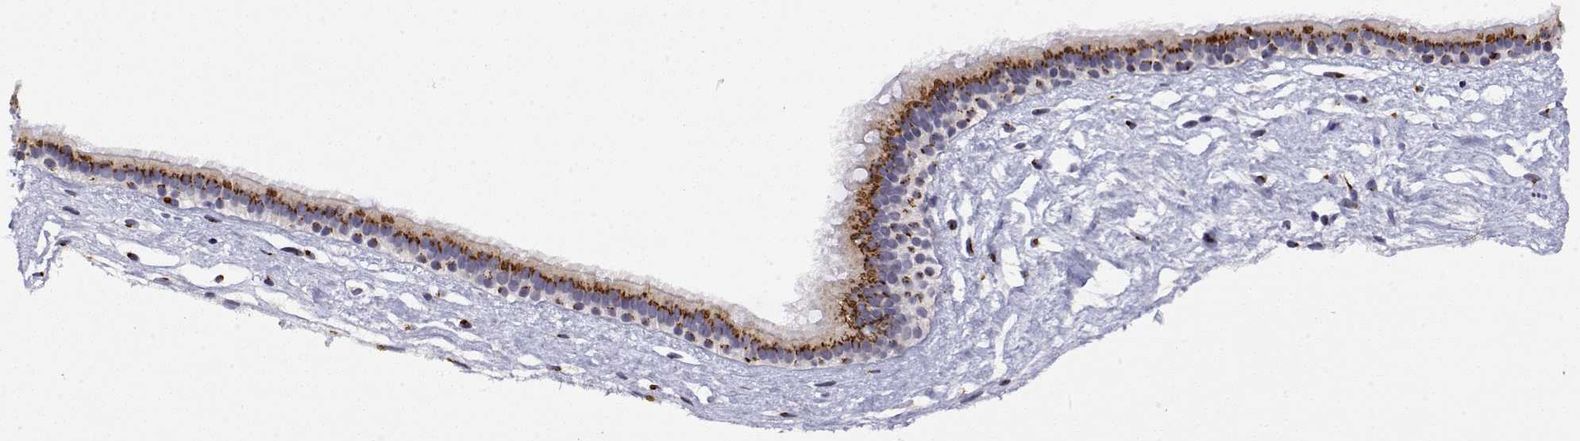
{"staining": {"intensity": "strong", "quantity": ">75%", "location": "cytoplasmic/membranous"}, "tissue": "nasopharynx", "cell_type": "Respiratory epithelial cells", "image_type": "normal", "snomed": [{"axis": "morphology", "description": "Normal tissue, NOS"}, {"axis": "topography", "description": "Nasopharynx"}], "caption": "DAB (3,3'-diaminobenzidine) immunohistochemical staining of normal nasopharynx reveals strong cytoplasmic/membranous protein positivity in about >75% of respiratory epithelial cells. Immunohistochemistry stains the protein of interest in brown and the nuclei are stained blue.", "gene": "YIPF3", "patient": {"sex": "male", "age": 24}}